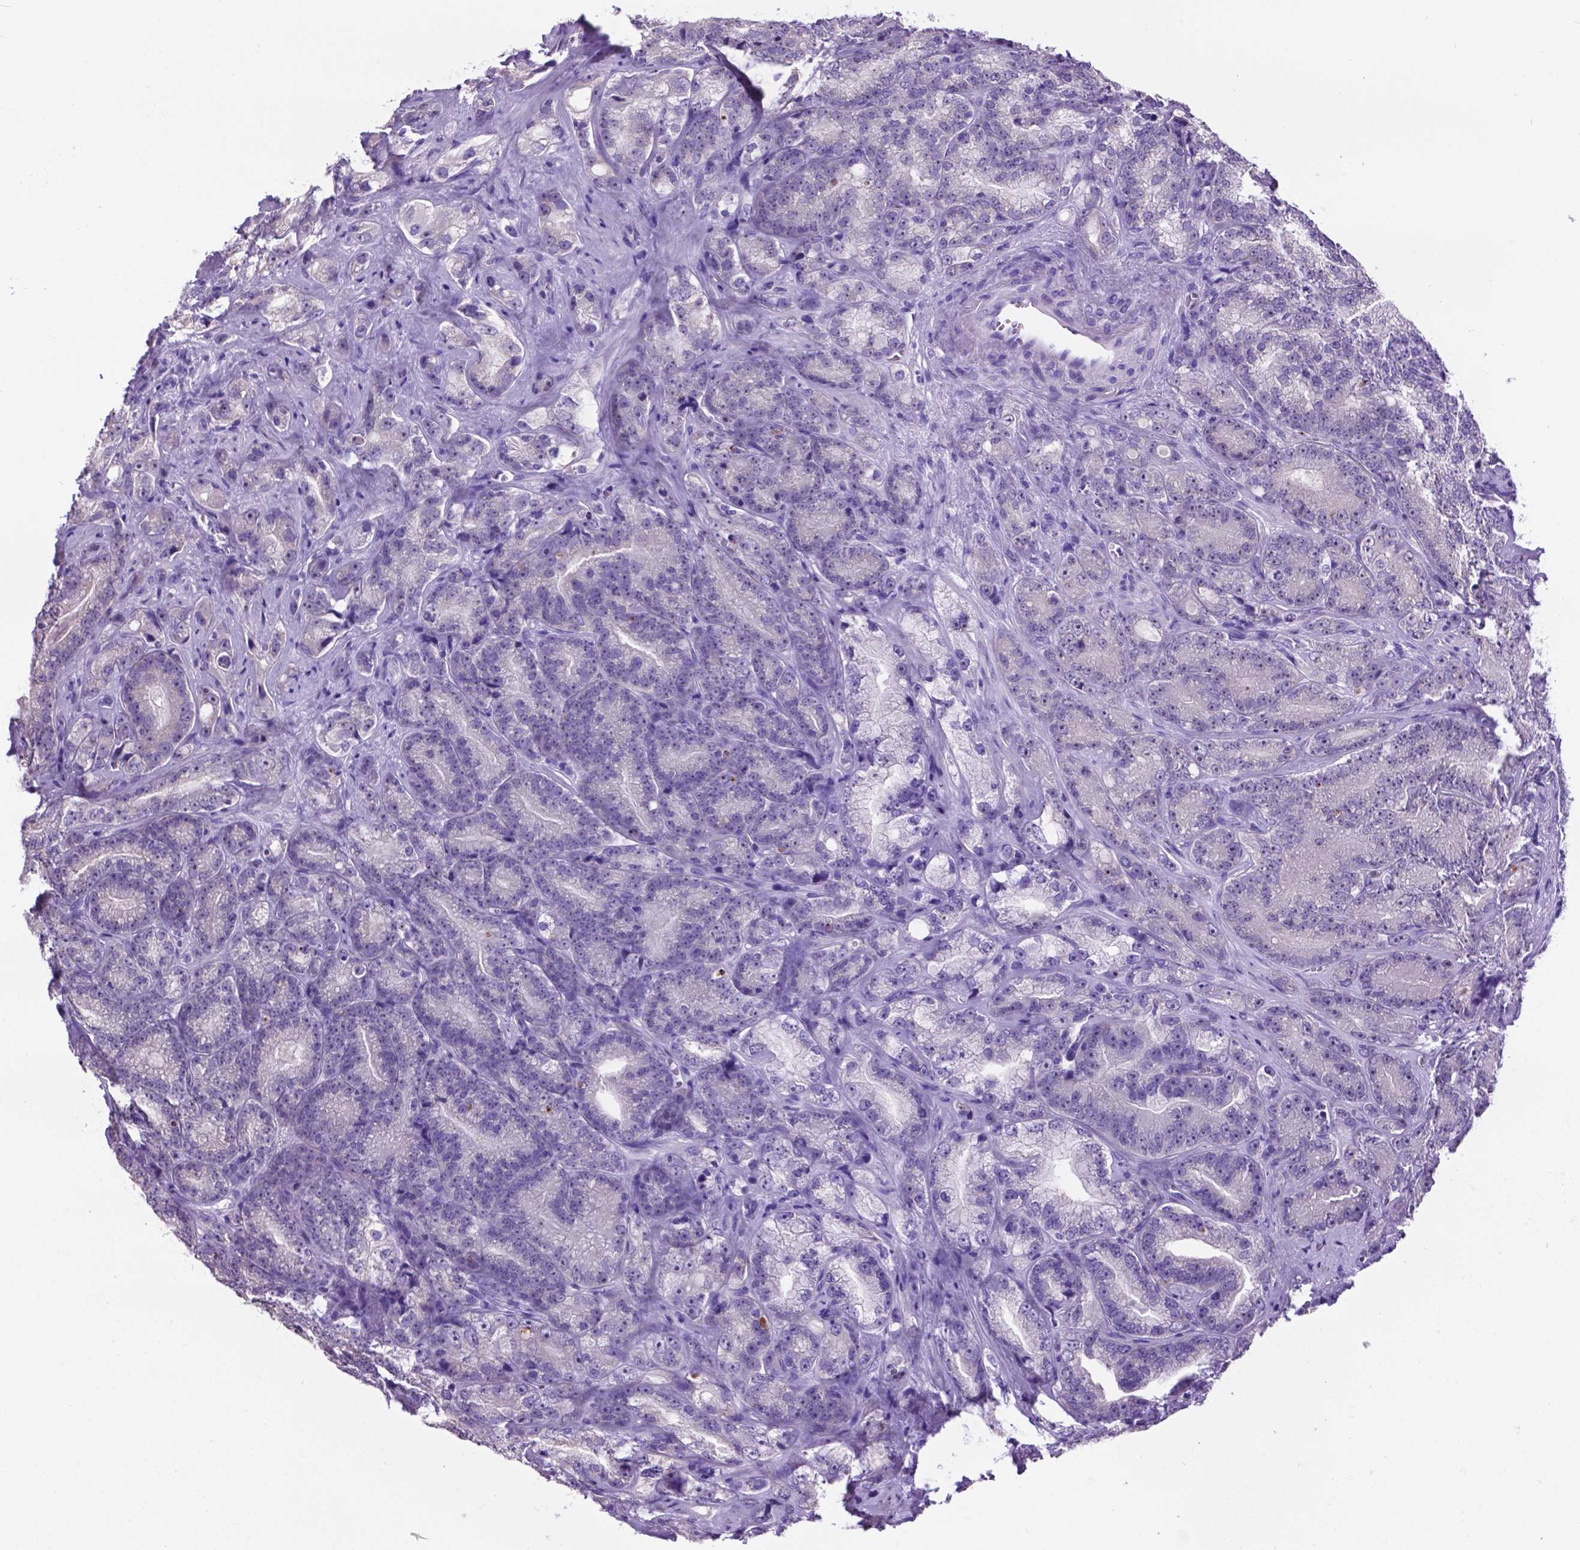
{"staining": {"intensity": "negative", "quantity": "none", "location": "none"}, "tissue": "prostate cancer", "cell_type": "Tumor cells", "image_type": "cancer", "snomed": [{"axis": "morphology", "description": "Adenocarcinoma, NOS"}, {"axis": "topography", "description": "Prostate"}], "caption": "Human adenocarcinoma (prostate) stained for a protein using immunohistochemistry displays no staining in tumor cells.", "gene": "SPDYA", "patient": {"sex": "male", "age": 63}}